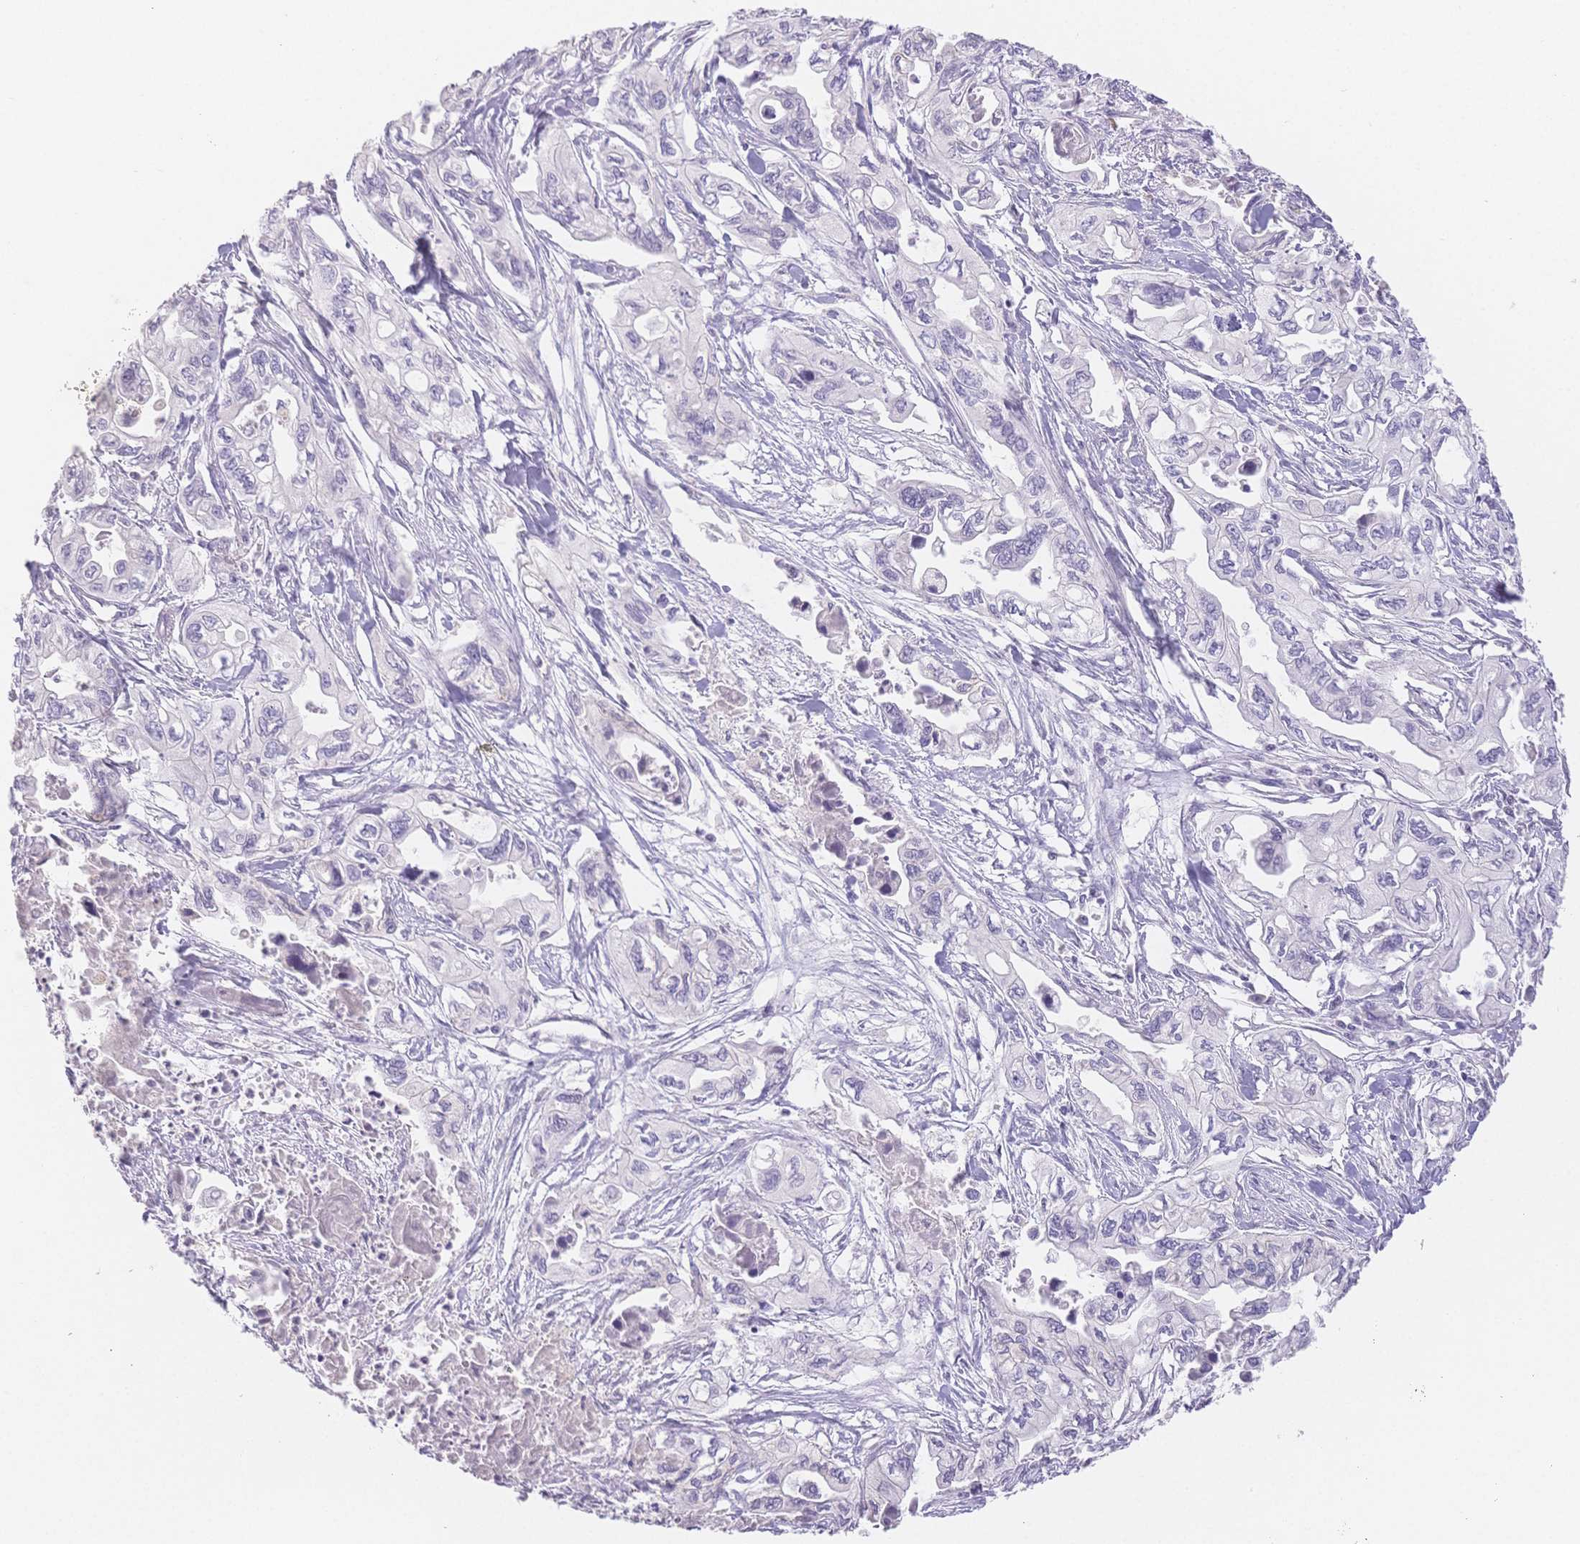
{"staining": {"intensity": "negative", "quantity": "none", "location": "none"}, "tissue": "pancreatic cancer", "cell_type": "Tumor cells", "image_type": "cancer", "snomed": [{"axis": "morphology", "description": "Adenocarcinoma, NOS"}, {"axis": "topography", "description": "Pancreas"}], "caption": "Pancreatic cancer (adenocarcinoma) was stained to show a protein in brown. There is no significant staining in tumor cells. The staining is performed using DAB (3,3'-diaminobenzidine) brown chromogen with nuclei counter-stained in using hematoxylin.", "gene": "SUV39H2", "patient": {"sex": "male", "age": 68}}